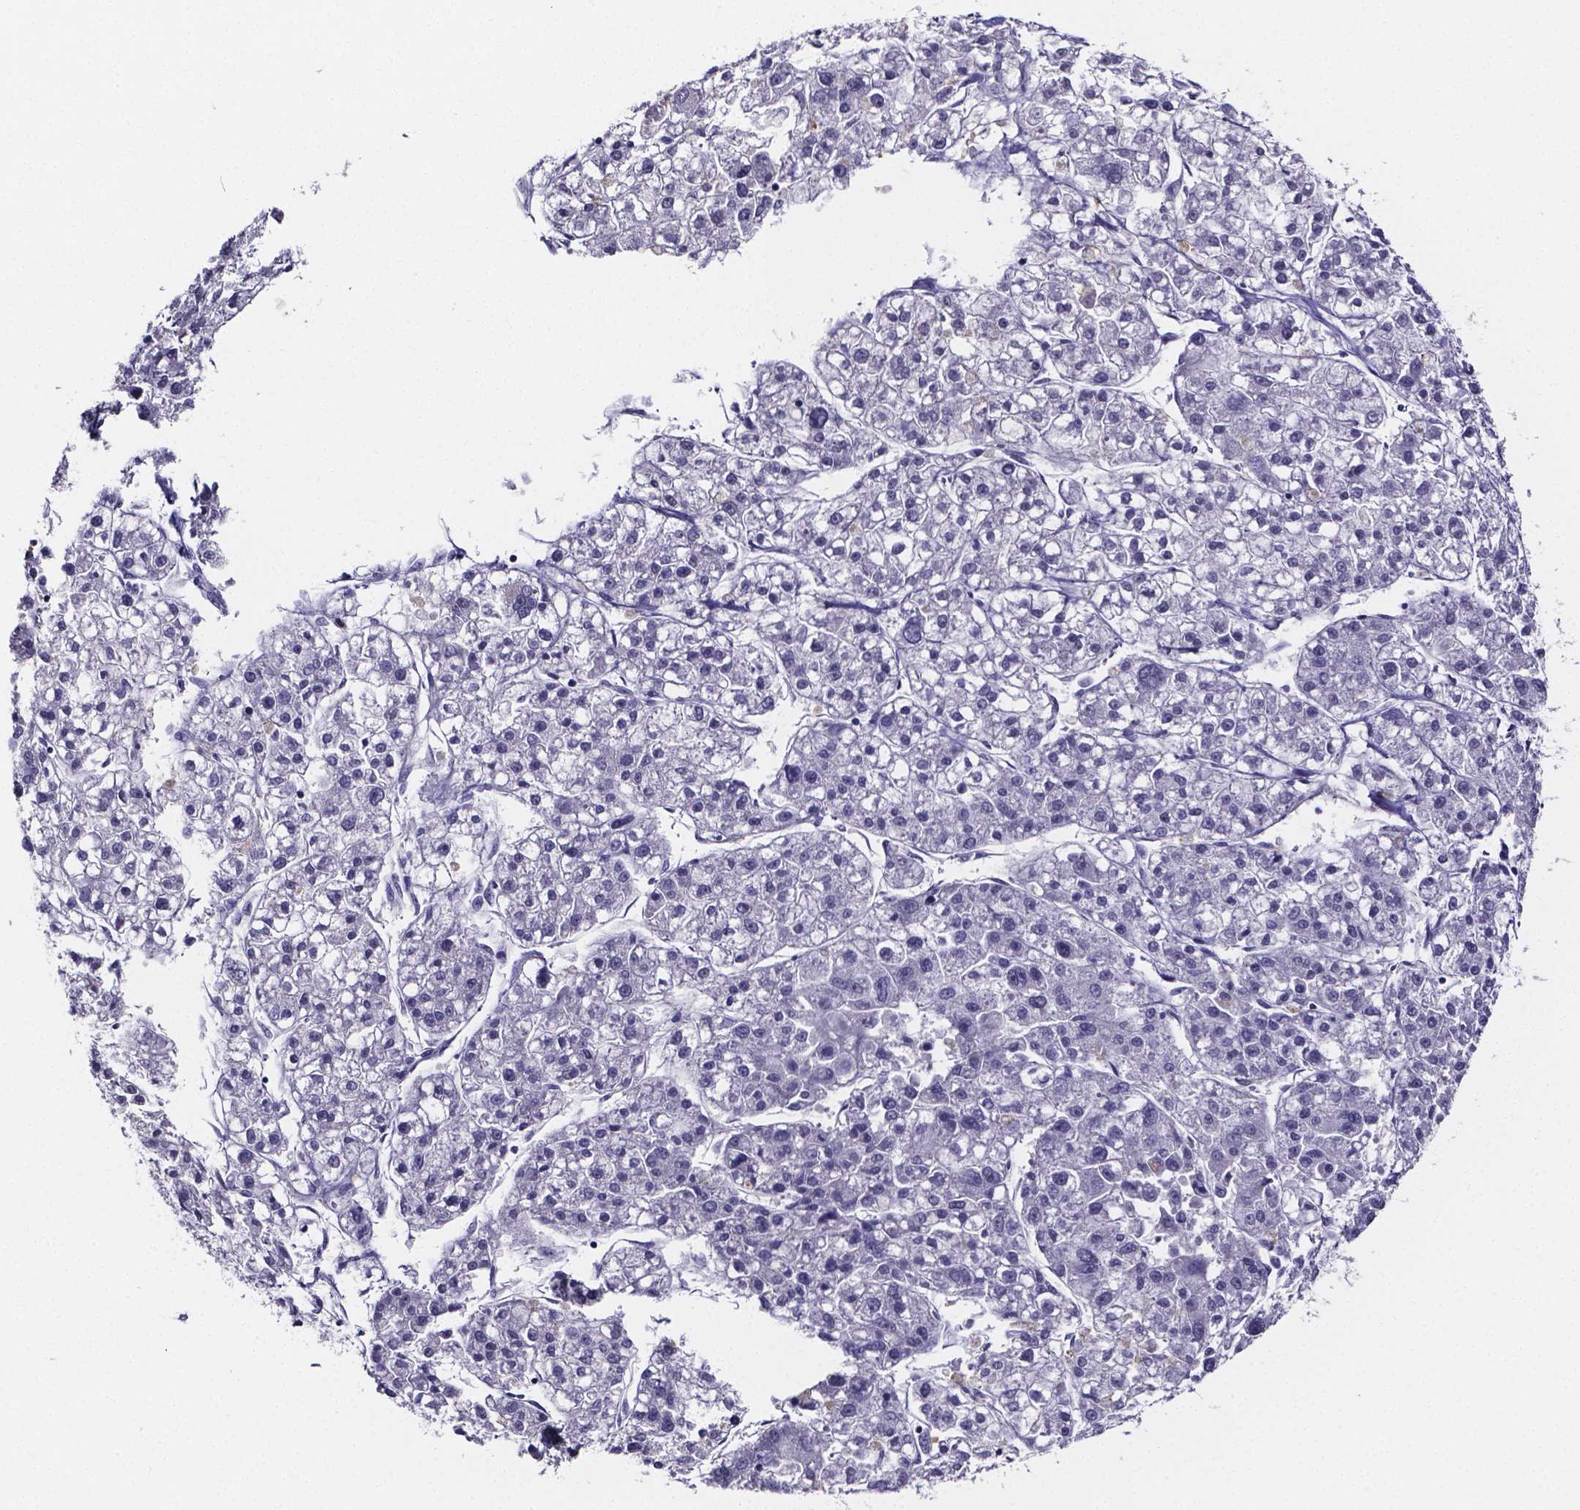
{"staining": {"intensity": "negative", "quantity": "none", "location": "none"}, "tissue": "liver cancer", "cell_type": "Tumor cells", "image_type": "cancer", "snomed": [{"axis": "morphology", "description": "Carcinoma, Hepatocellular, NOS"}, {"axis": "topography", "description": "Liver"}], "caption": "Tumor cells show no significant positivity in liver cancer (hepatocellular carcinoma).", "gene": "IZUMO1", "patient": {"sex": "male", "age": 56}}